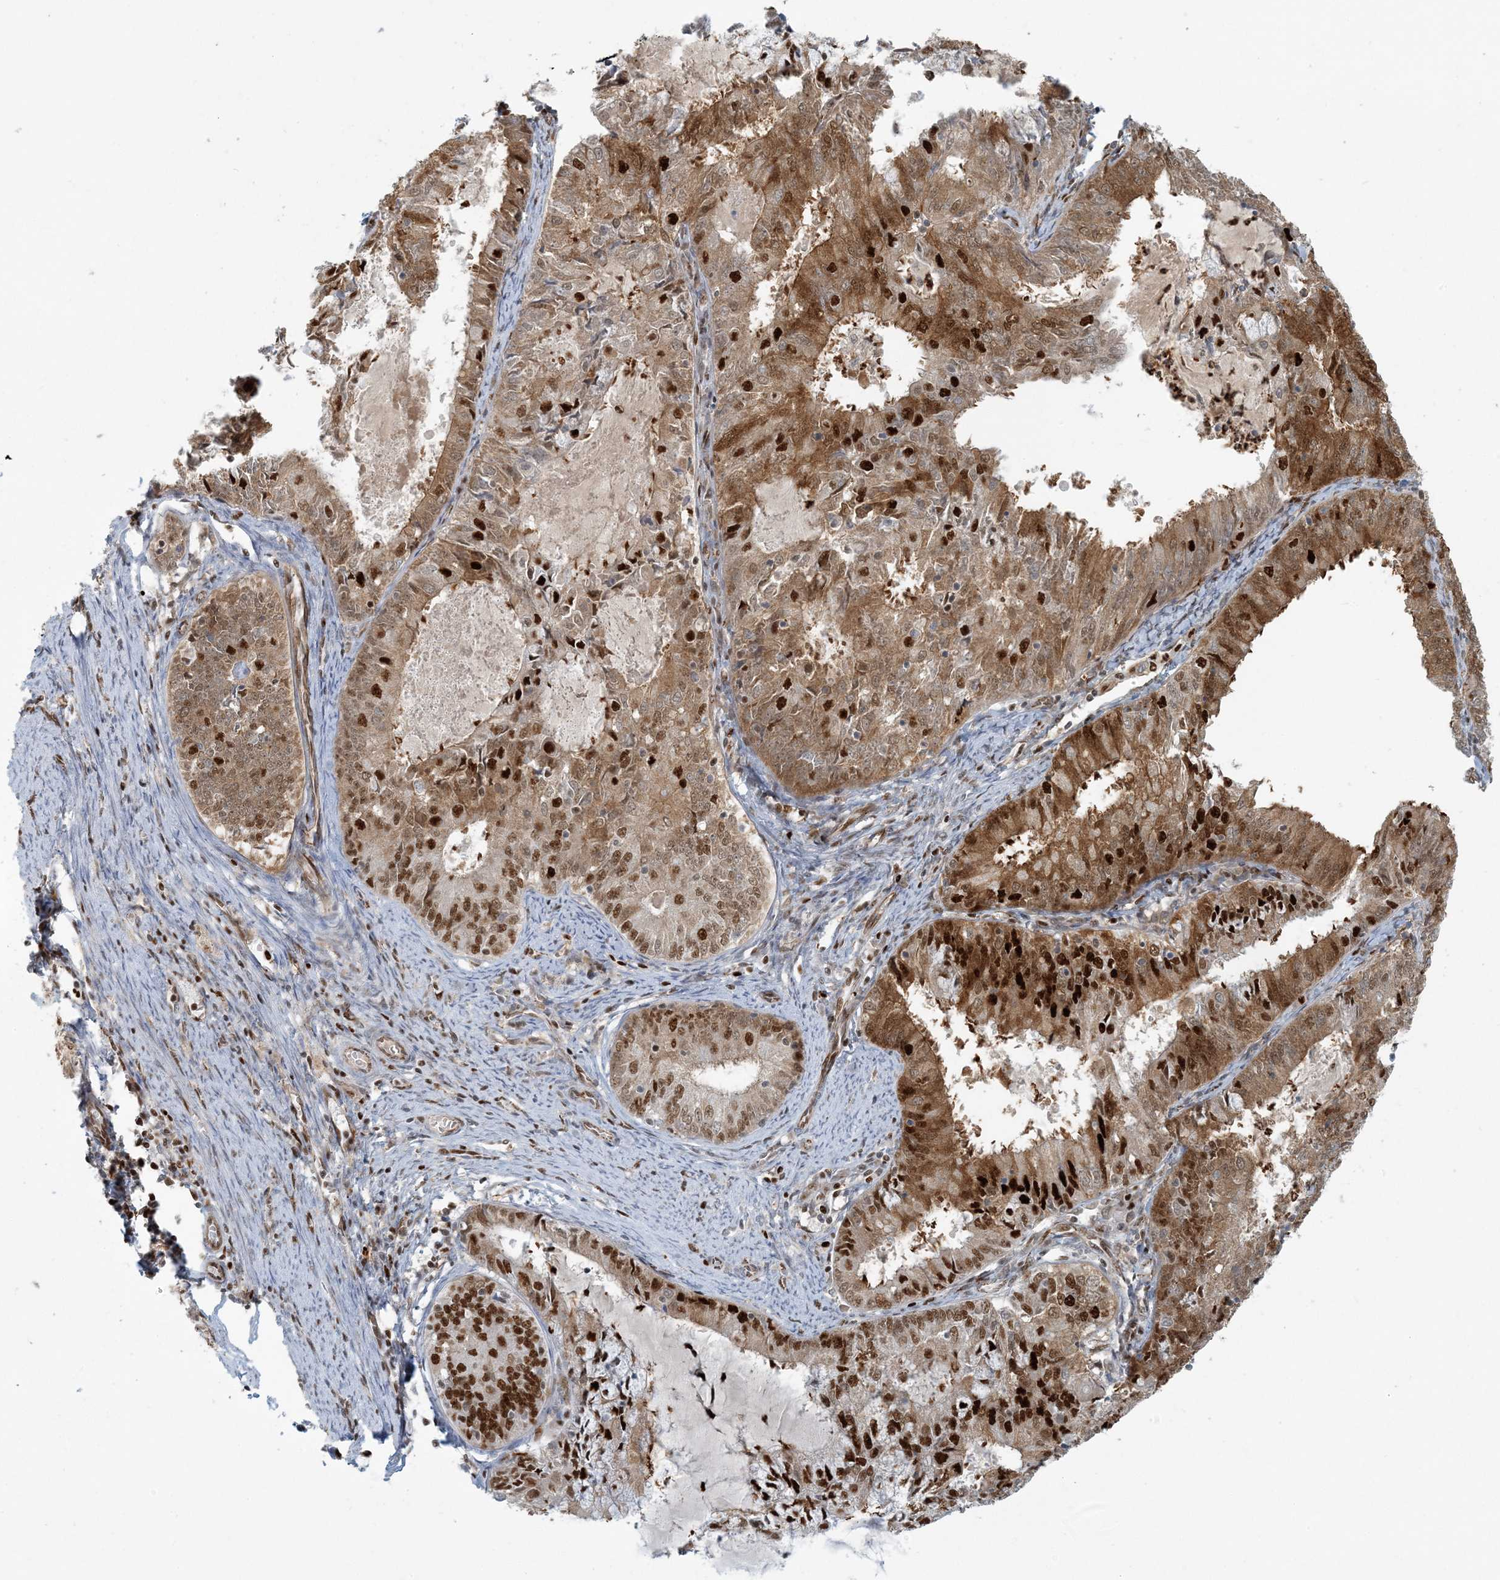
{"staining": {"intensity": "moderate", "quantity": ">75%", "location": "cytoplasmic/membranous,nuclear"}, "tissue": "endometrial cancer", "cell_type": "Tumor cells", "image_type": "cancer", "snomed": [{"axis": "morphology", "description": "Adenocarcinoma, NOS"}, {"axis": "topography", "description": "Endometrium"}], "caption": "An image showing moderate cytoplasmic/membranous and nuclear positivity in about >75% of tumor cells in endometrial cancer (adenocarcinoma), as visualized by brown immunohistochemical staining.", "gene": "AK9", "patient": {"sex": "female", "age": 57}}